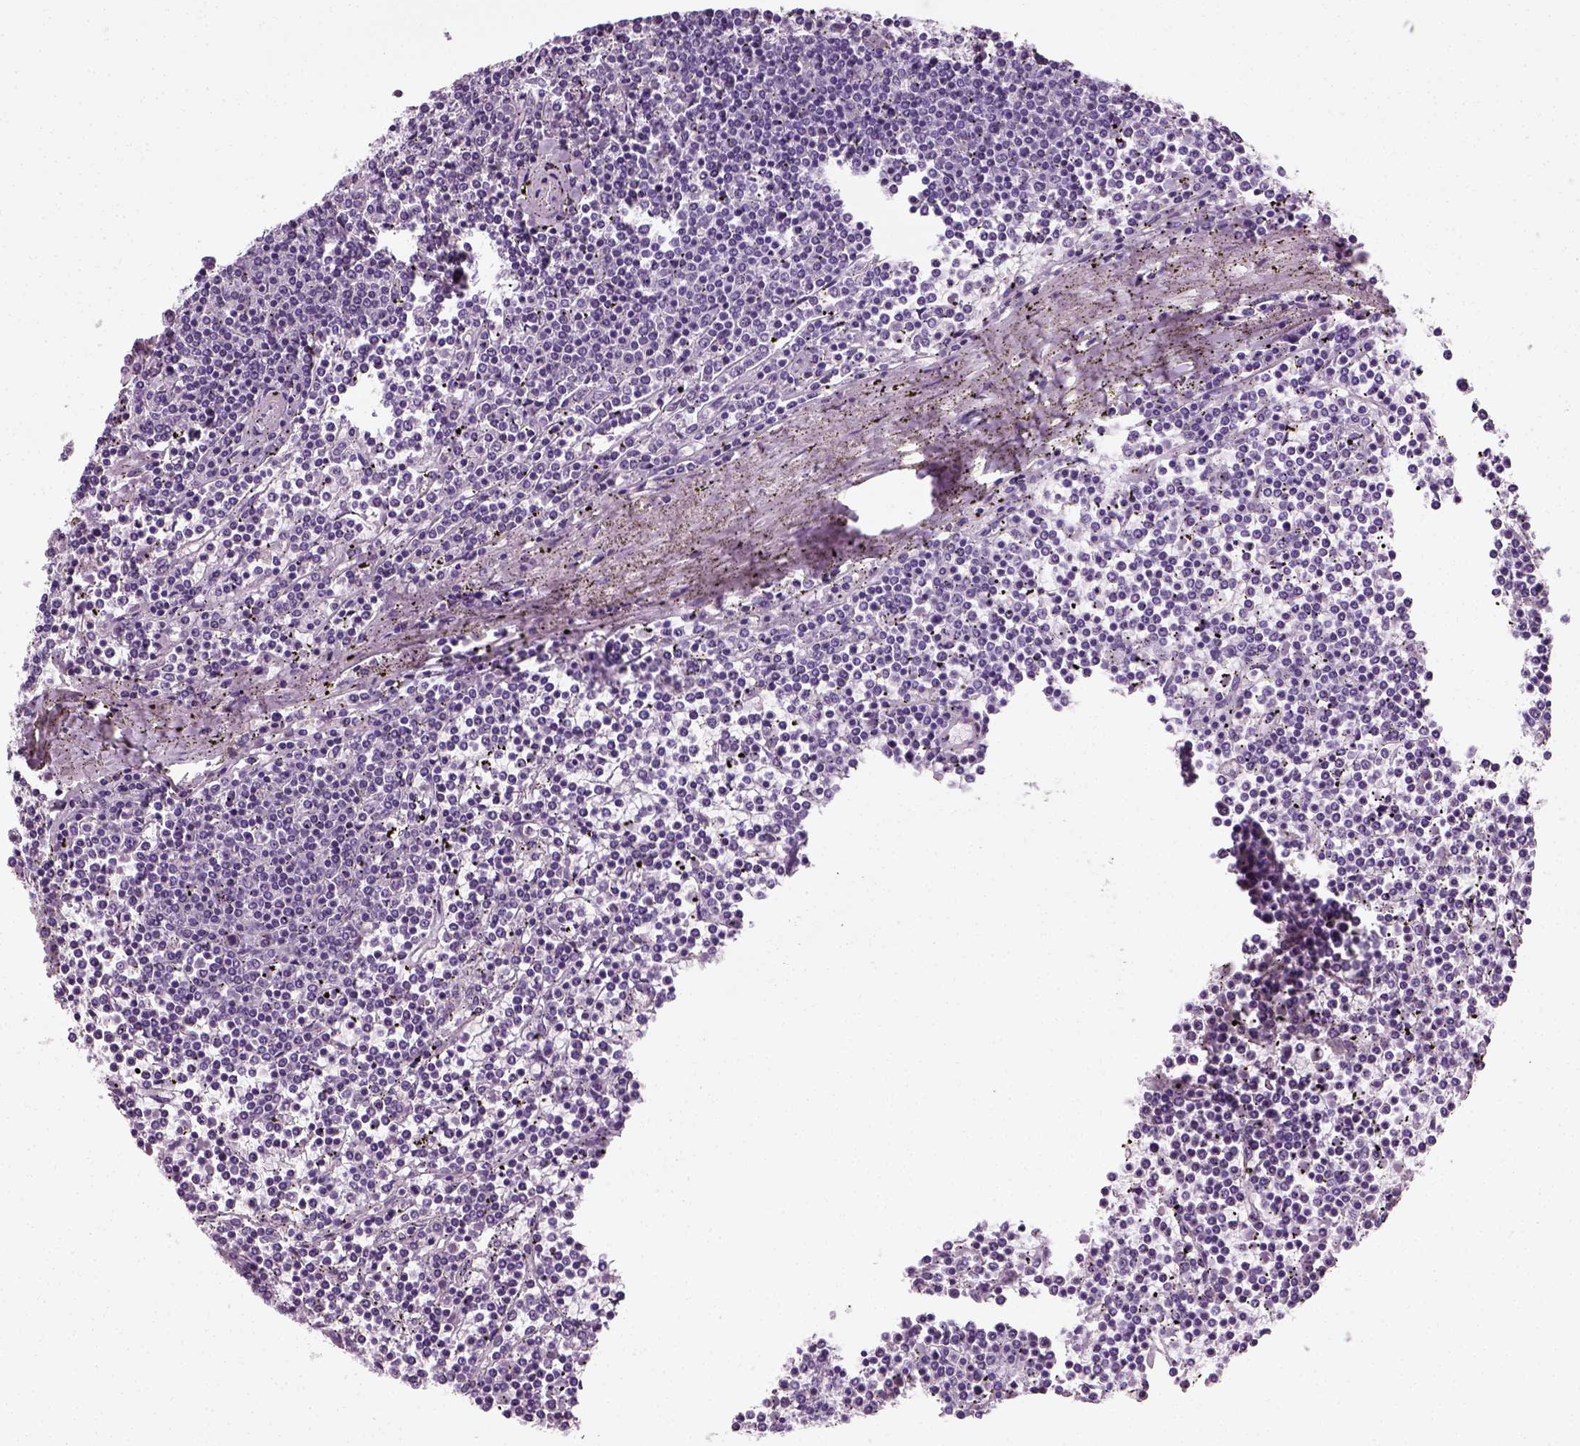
{"staining": {"intensity": "negative", "quantity": "none", "location": "none"}, "tissue": "lymphoma", "cell_type": "Tumor cells", "image_type": "cancer", "snomed": [{"axis": "morphology", "description": "Malignant lymphoma, non-Hodgkin's type, Low grade"}, {"axis": "topography", "description": "Spleen"}], "caption": "This photomicrograph is of malignant lymphoma, non-Hodgkin's type (low-grade) stained with immunohistochemistry (IHC) to label a protein in brown with the nuclei are counter-stained blue. There is no expression in tumor cells.", "gene": "SPATA31E1", "patient": {"sex": "female", "age": 19}}